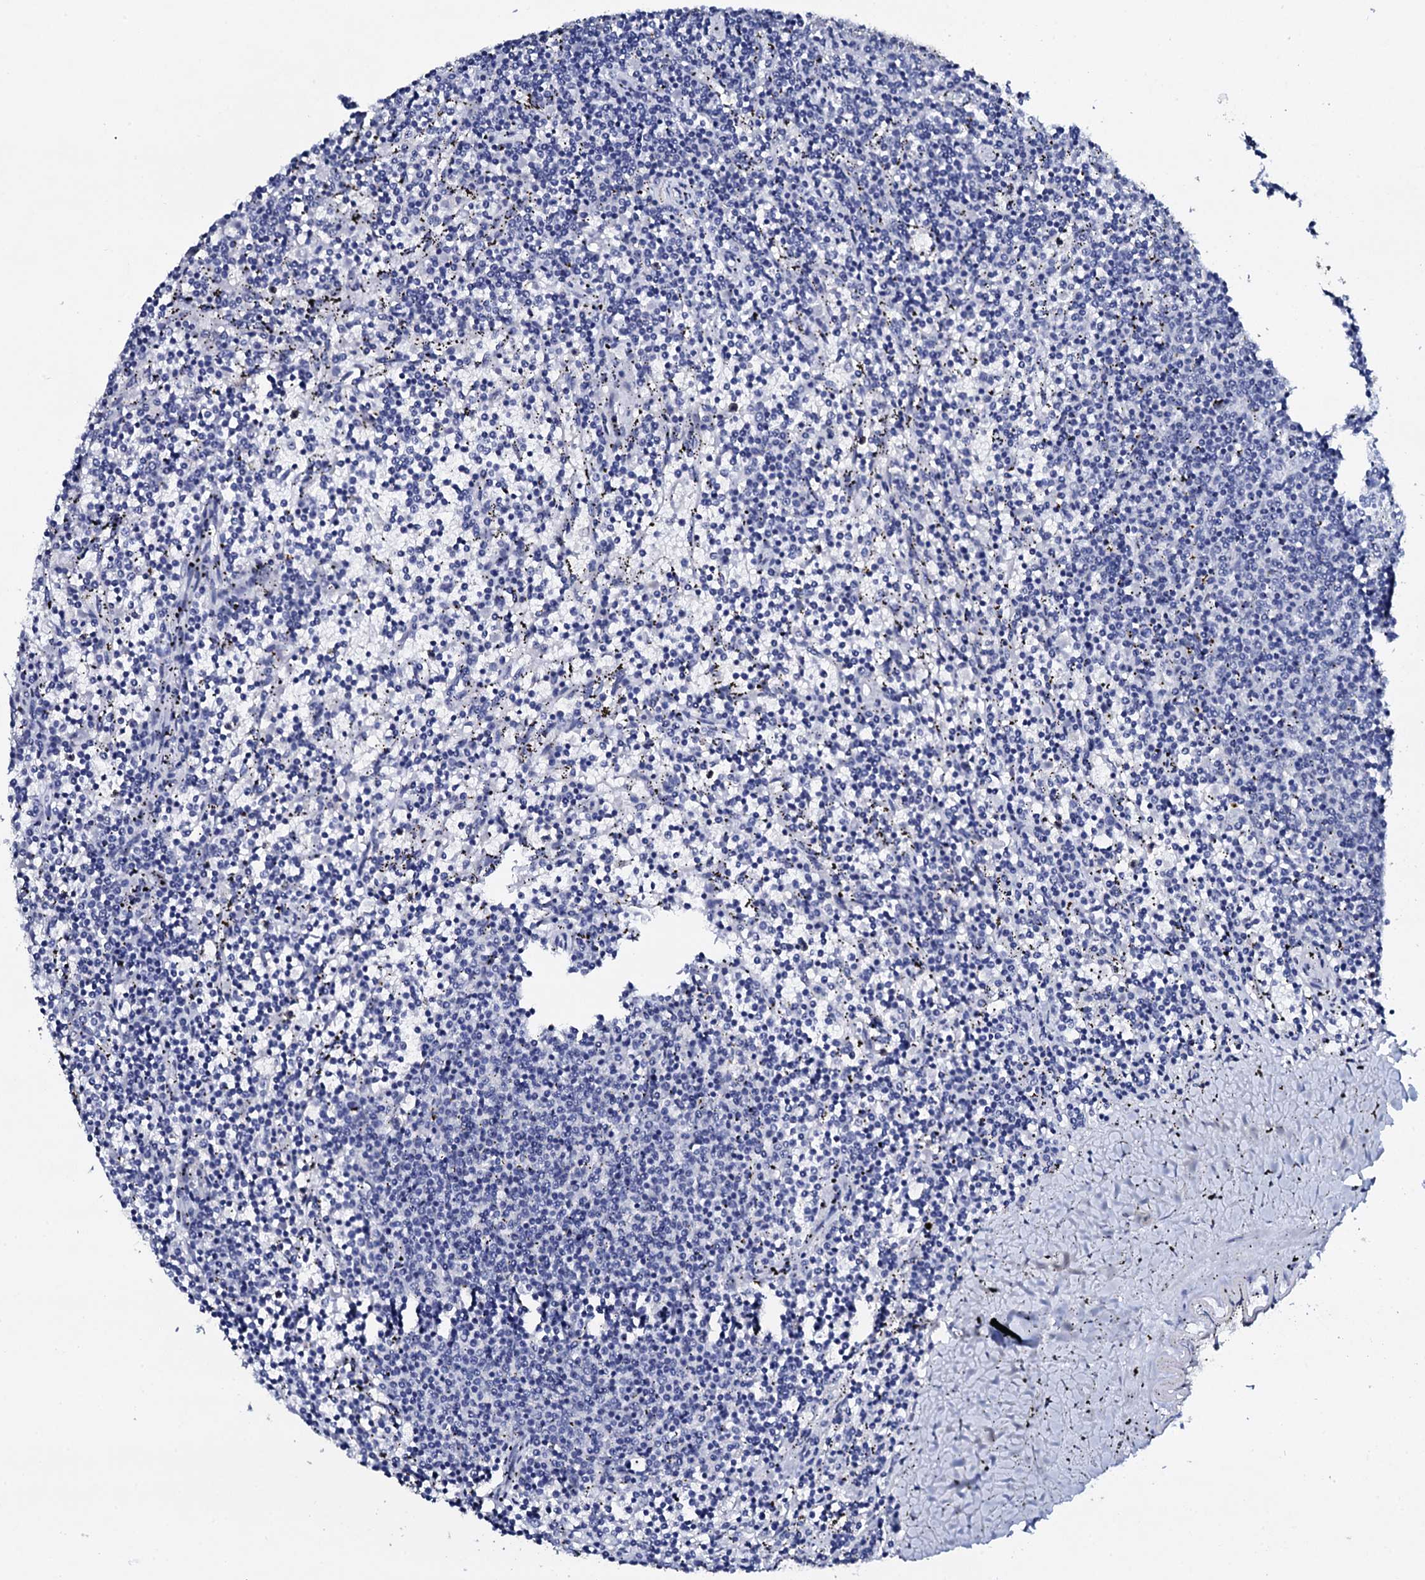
{"staining": {"intensity": "negative", "quantity": "none", "location": "none"}, "tissue": "lymphoma", "cell_type": "Tumor cells", "image_type": "cancer", "snomed": [{"axis": "morphology", "description": "Malignant lymphoma, non-Hodgkin's type, Low grade"}, {"axis": "topography", "description": "Spleen"}], "caption": "Protein analysis of low-grade malignant lymphoma, non-Hodgkin's type displays no significant positivity in tumor cells. (Immunohistochemistry, brightfield microscopy, high magnification).", "gene": "FBXL16", "patient": {"sex": "female", "age": 50}}